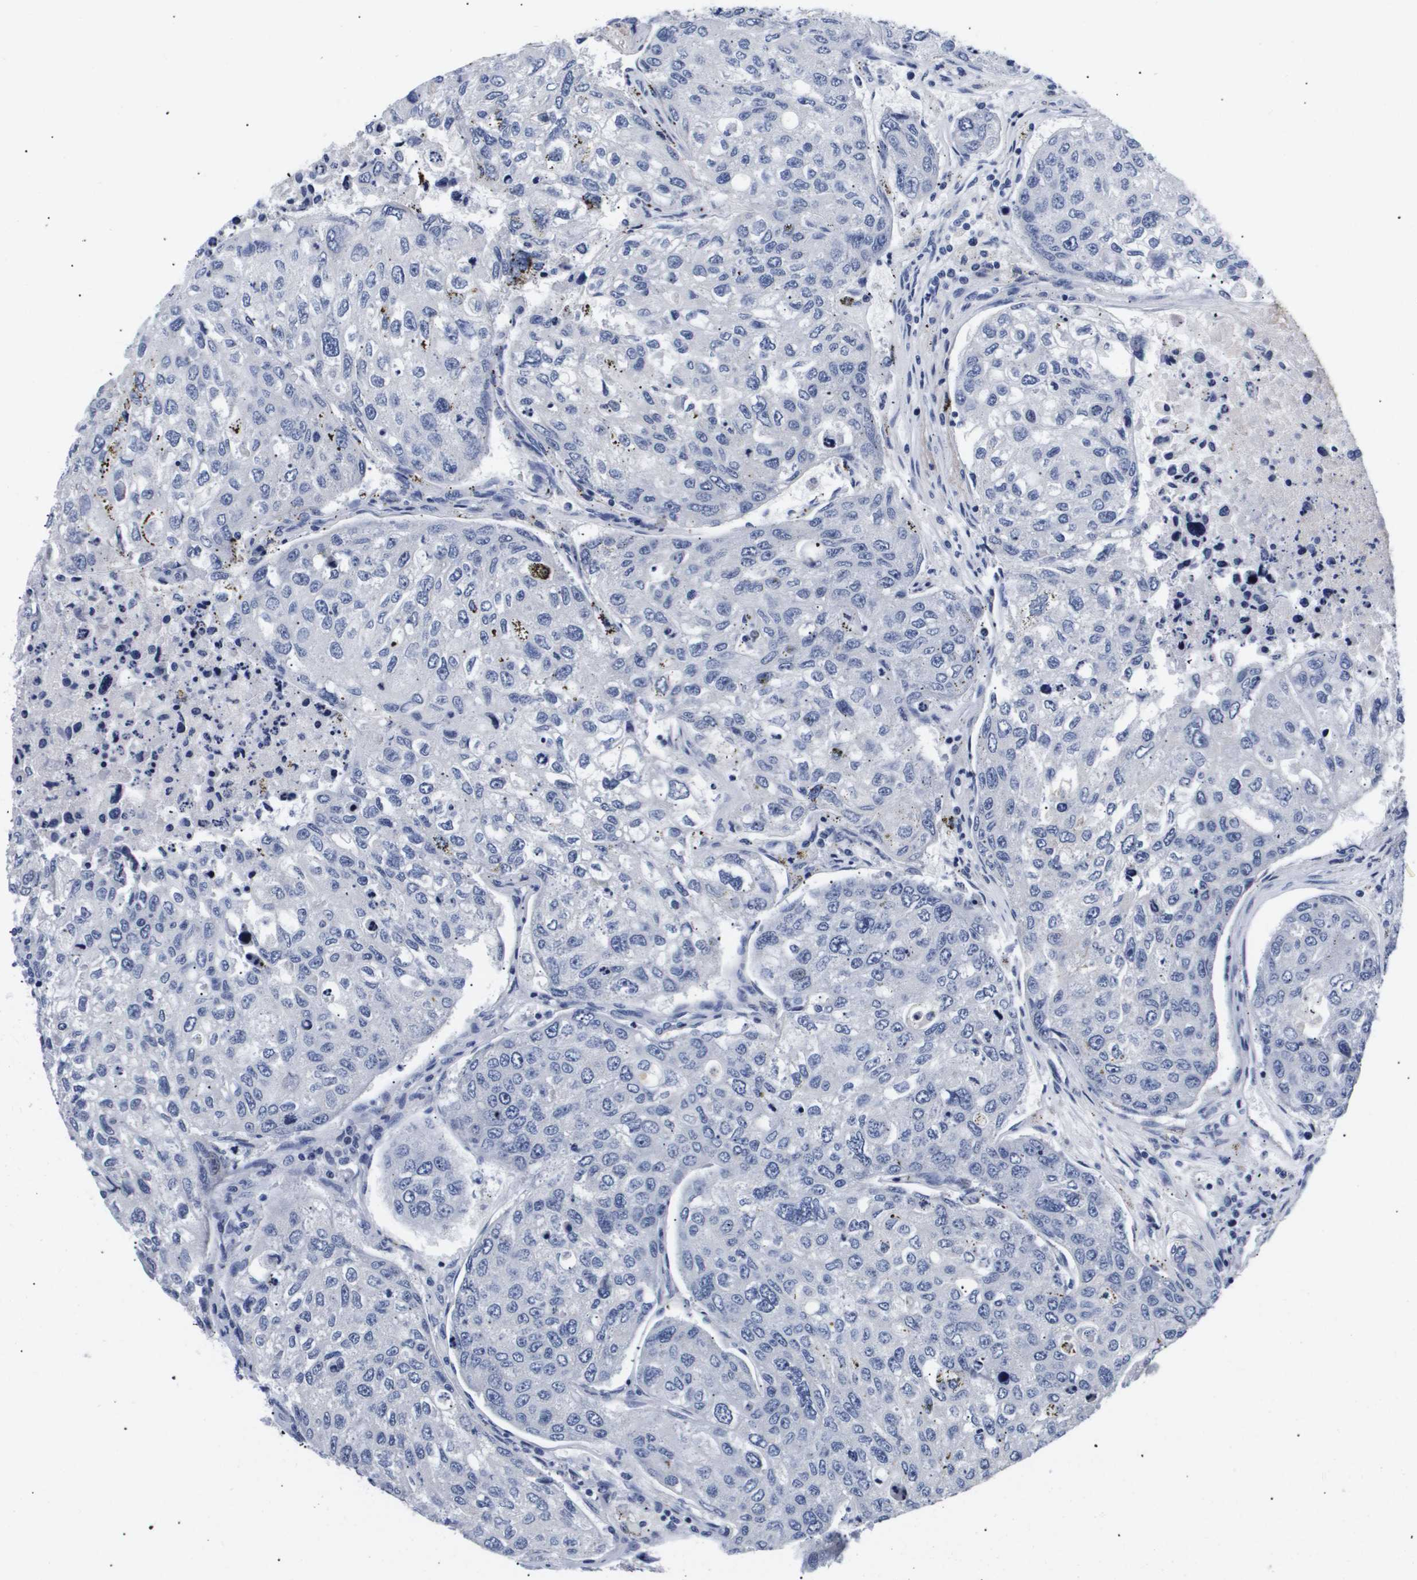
{"staining": {"intensity": "negative", "quantity": "none", "location": "none"}, "tissue": "urothelial cancer", "cell_type": "Tumor cells", "image_type": "cancer", "snomed": [{"axis": "morphology", "description": "Urothelial carcinoma, High grade"}, {"axis": "topography", "description": "Lymph node"}, {"axis": "topography", "description": "Urinary bladder"}], "caption": "IHC of human urothelial cancer reveals no staining in tumor cells. (DAB (3,3'-diaminobenzidine) IHC, high magnification).", "gene": "ATP6V0A4", "patient": {"sex": "male", "age": 51}}